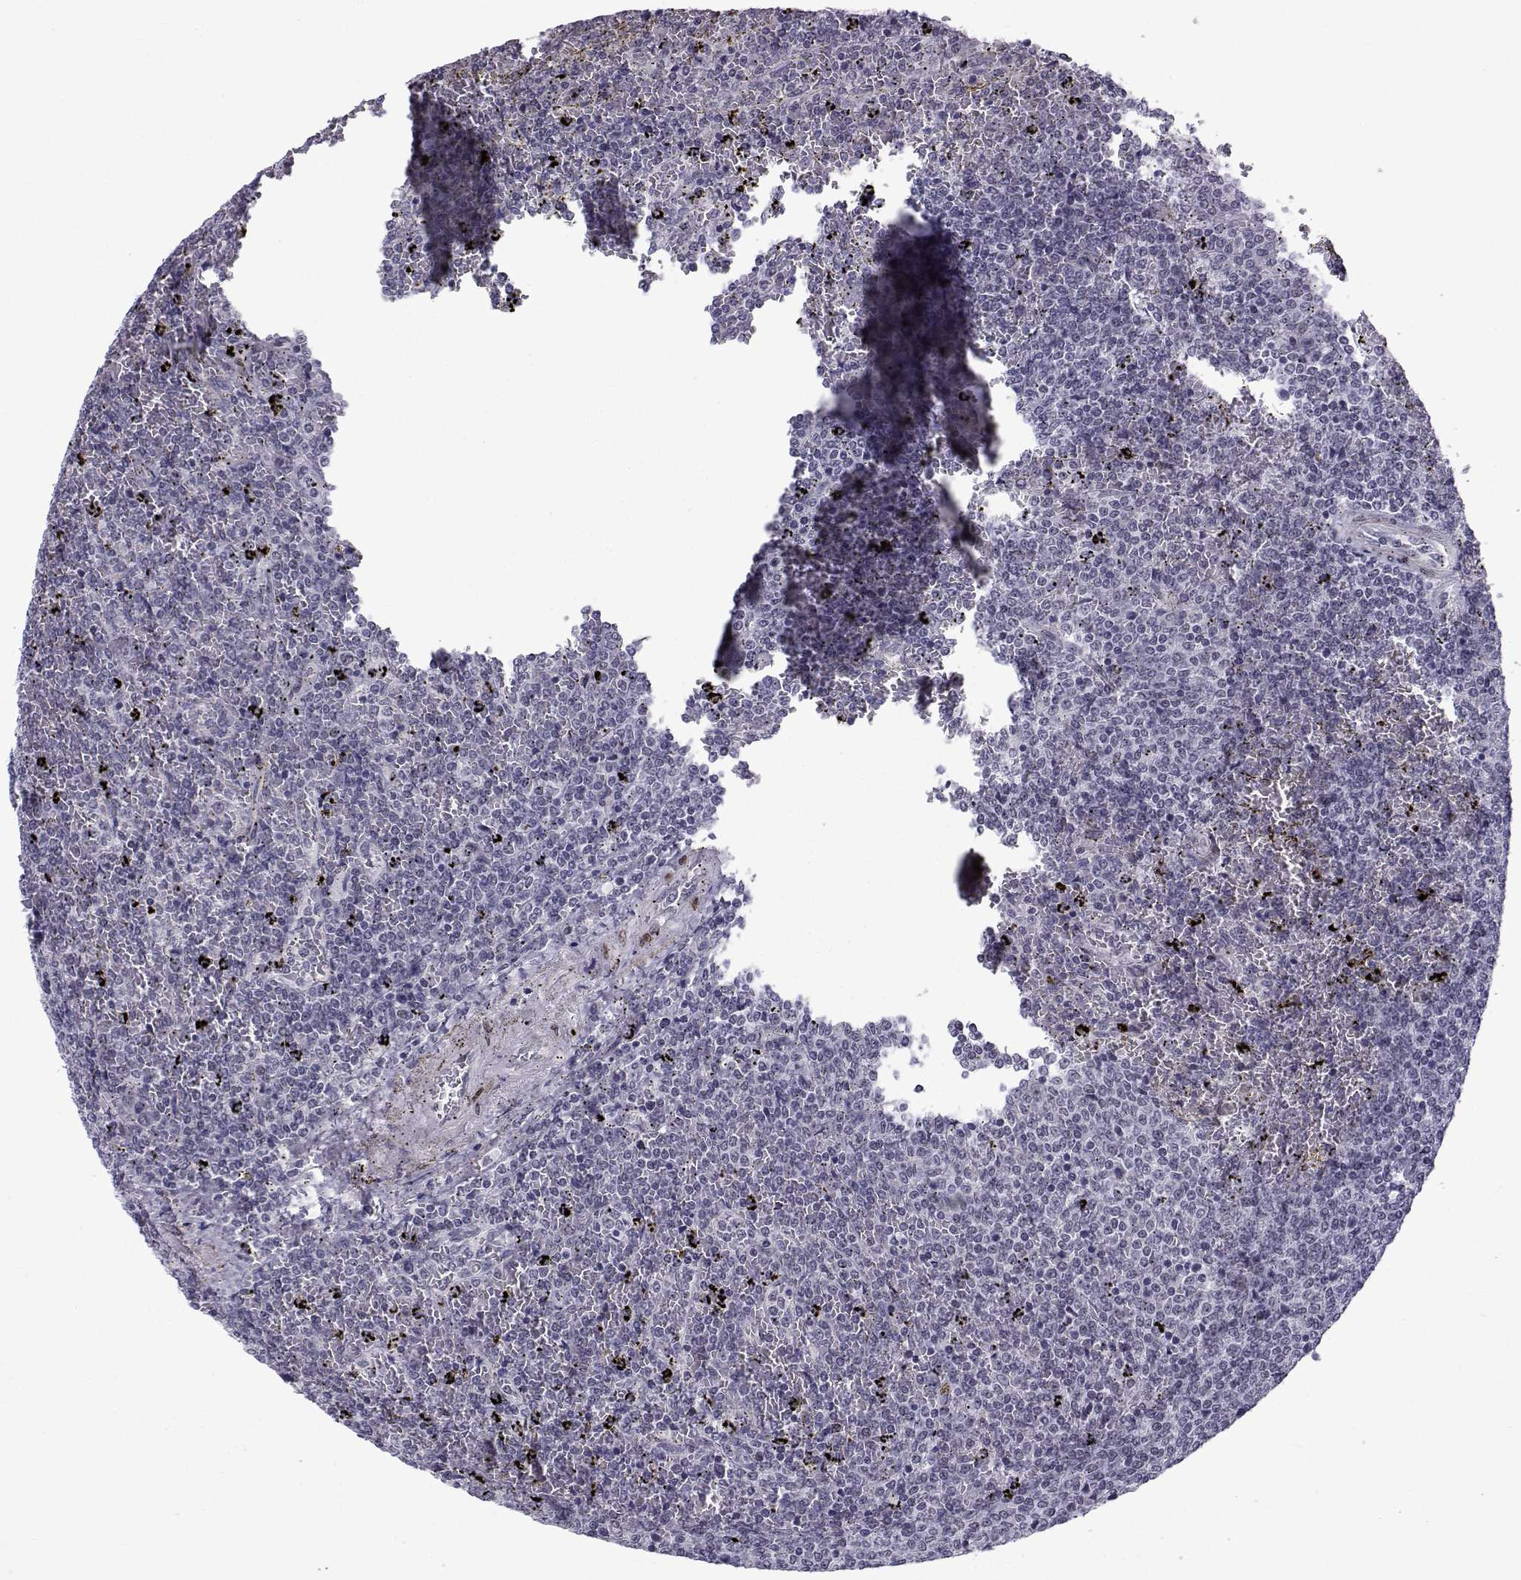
{"staining": {"intensity": "negative", "quantity": "none", "location": "none"}, "tissue": "lymphoma", "cell_type": "Tumor cells", "image_type": "cancer", "snomed": [{"axis": "morphology", "description": "Malignant lymphoma, non-Hodgkin's type, Low grade"}, {"axis": "topography", "description": "Spleen"}], "caption": "Tumor cells show no significant protein expression in lymphoma.", "gene": "RBM24", "patient": {"sex": "female", "age": 77}}